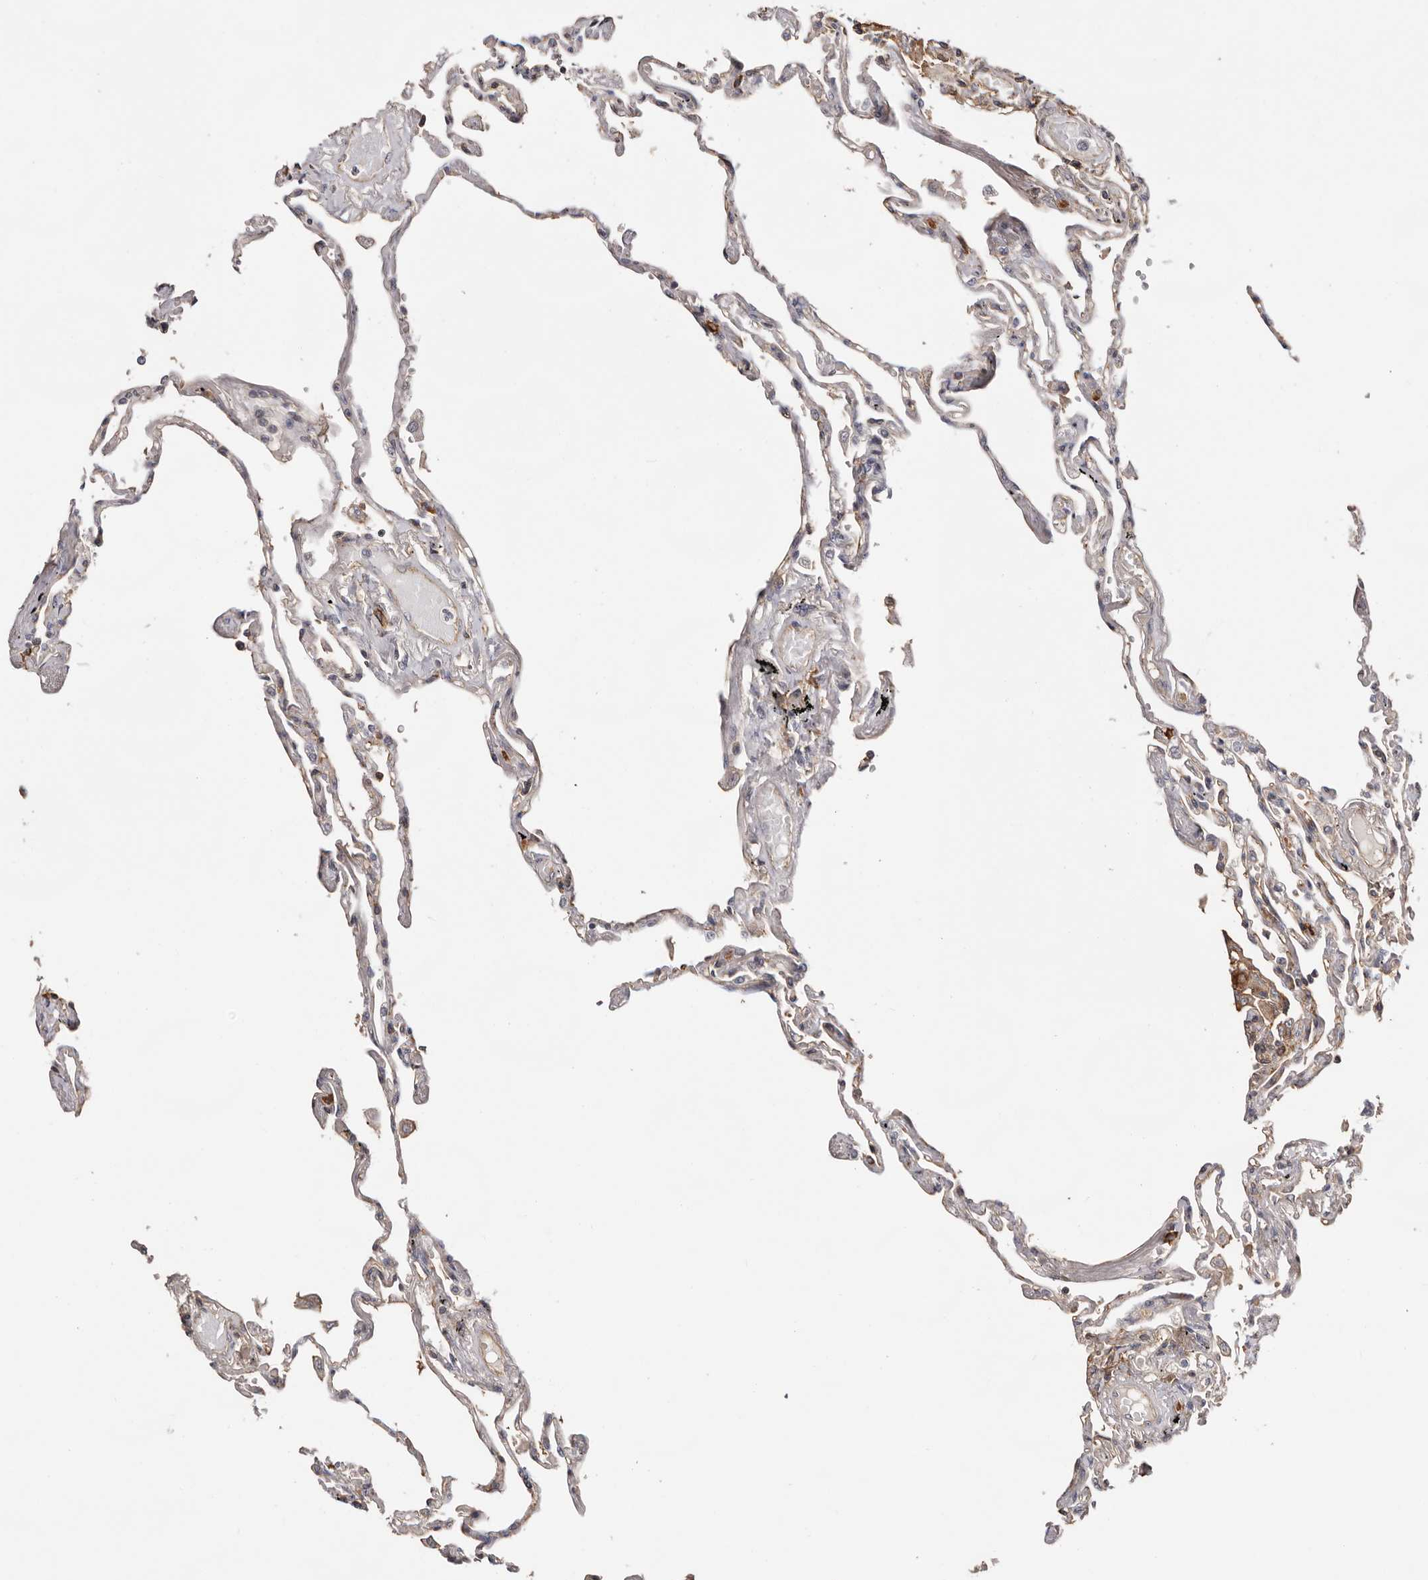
{"staining": {"intensity": "weak", "quantity": "<25%", "location": "cytoplasmic/membranous"}, "tissue": "lung", "cell_type": "Alveolar cells", "image_type": "normal", "snomed": [{"axis": "morphology", "description": "Normal tissue, NOS"}, {"axis": "topography", "description": "Lung"}], "caption": "Alveolar cells are negative for brown protein staining in normal lung. (Immunohistochemistry (ihc), brightfield microscopy, high magnification).", "gene": "MMACHC", "patient": {"sex": "female", "age": 67}}